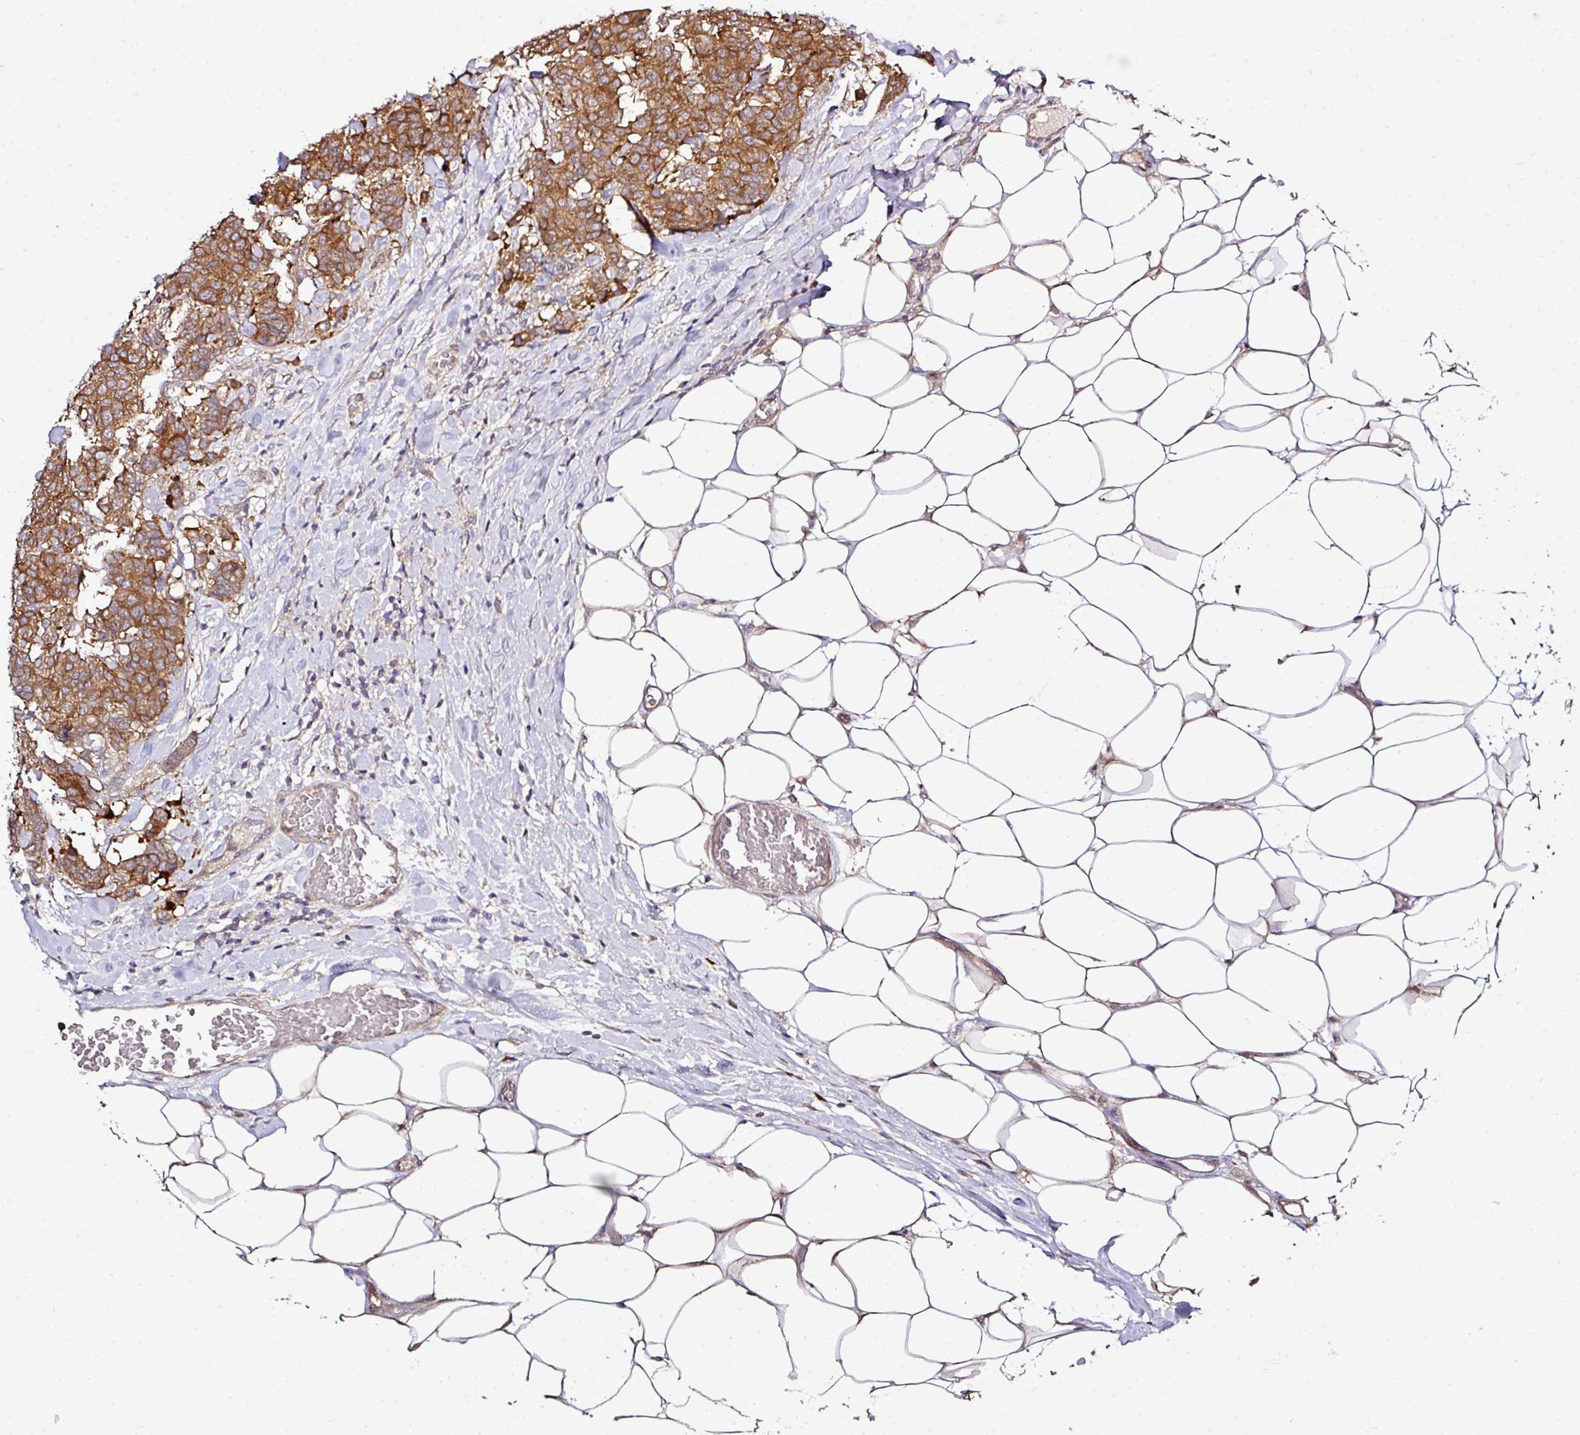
{"staining": {"intensity": "moderate", "quantity": ">75%", "location": "cytoplasmic/membranous"}, "tissue": "breast cancer", "cell_type": "Tumor cells", "image_type": "cancer", "snomed": [{"axis": "morphology", "description": "Duct carcinoma"}, {"axis": "topography", "description": "Breast"}], "caption": "Immunohistochemistry (IHC) micrograph of neoplastic tissue: human infiltrating ductal carcinoma (breast) stained using immunohistochemistry reveals medium levels of moderate protein expression localized specifically in the cytoplasmic/membranous of tumor cells, appearing as a cytoplasmic/membranous brown color.", "gene": "TMEM107", "patient": {"sex": "female", "age": 75}}